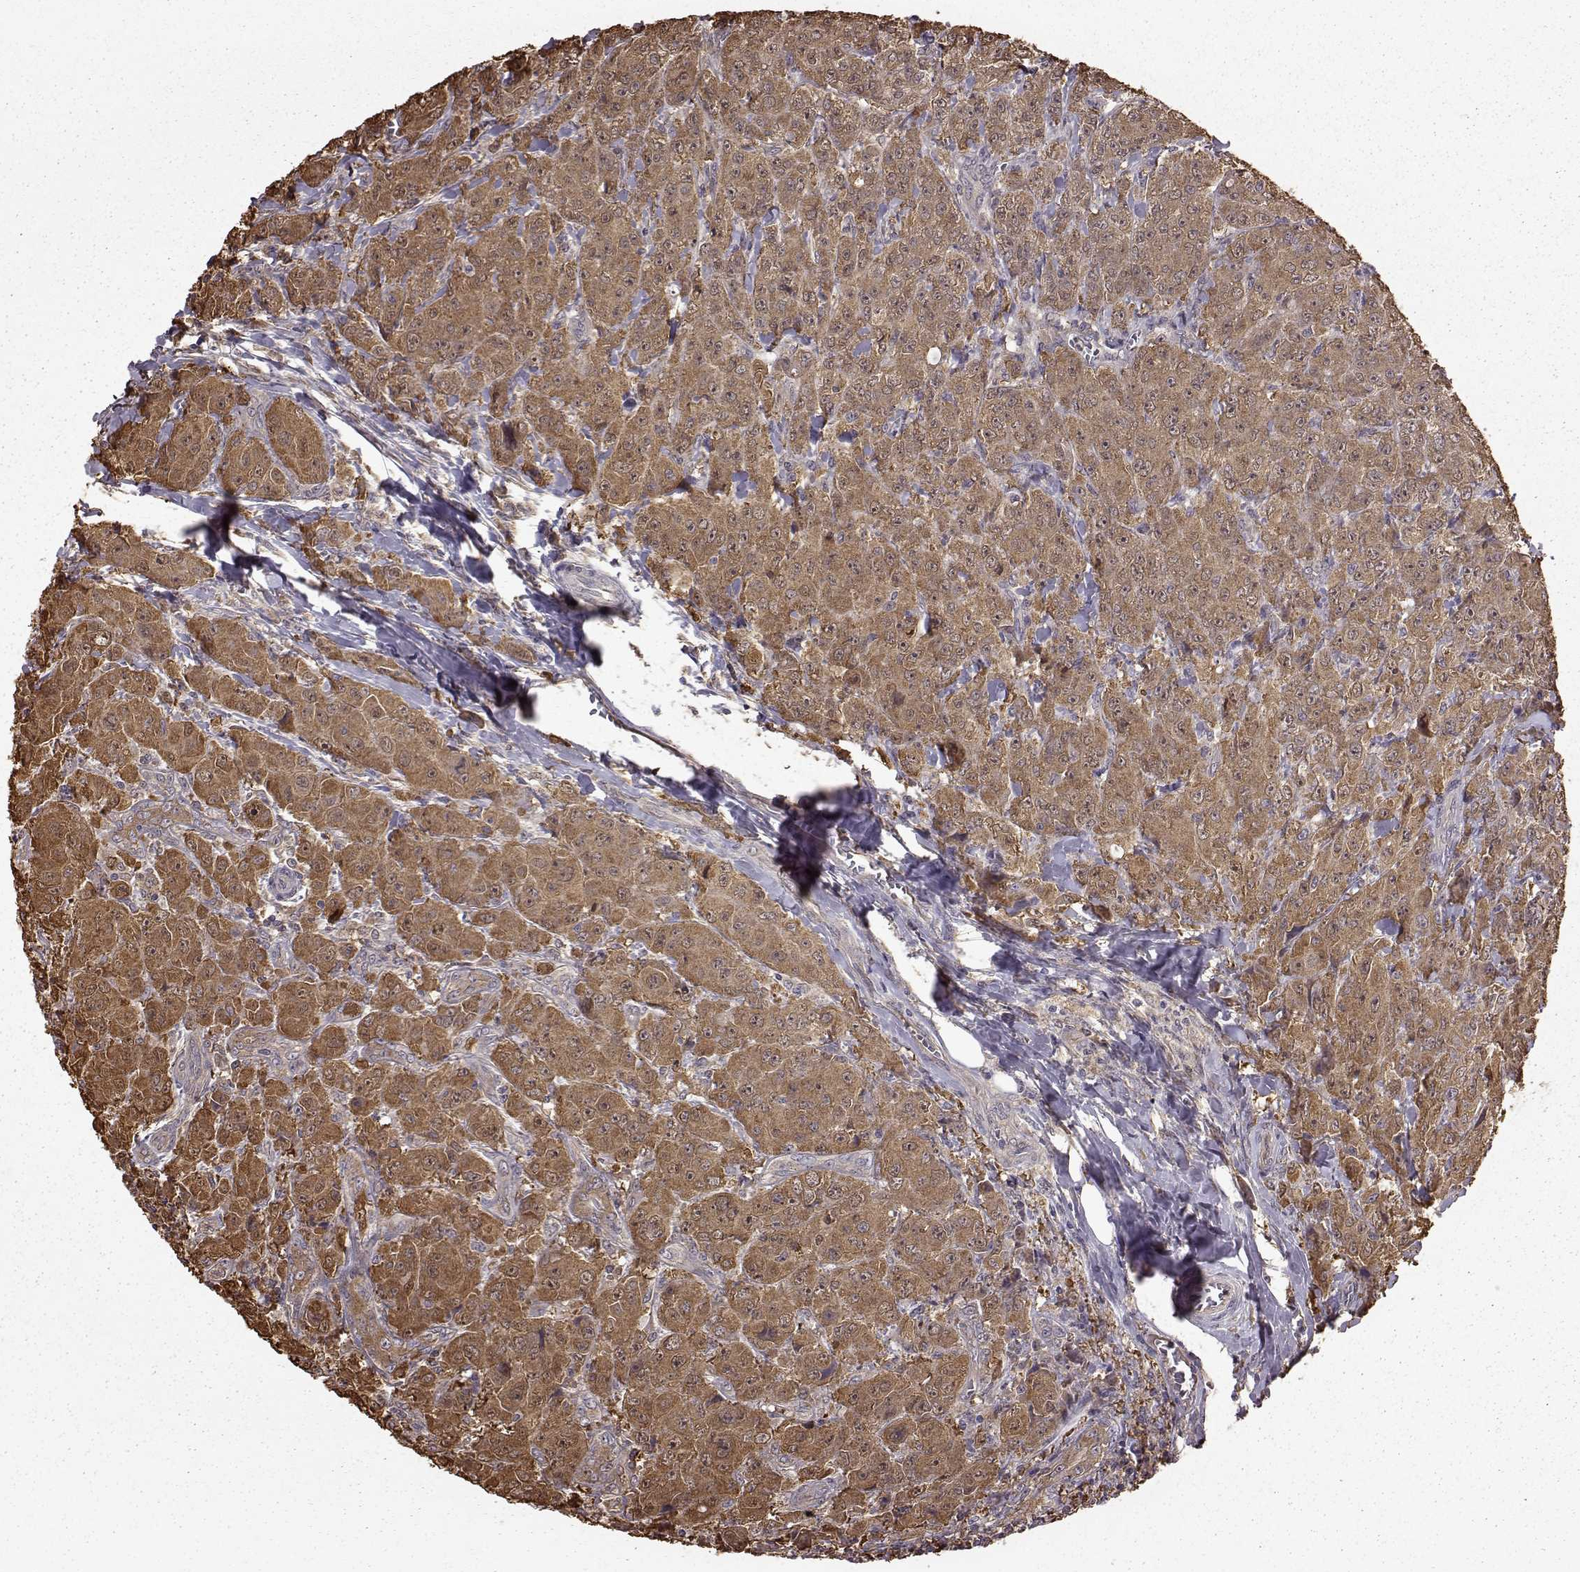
{"staining": {"intensity": "strong", "quantity": ">75%", "location": "cytoplasmic/membranous"}, "tissue": "breast cancer", "cell_type": "Tumor cells", "image_type": "cancer", "snomed": [{"axis": "morphology", "description": "Duct carcinoma"}, {"axis": "topography", "description": "Breast"}], "caption": "Immunohistochemical staining of breast intraductal carcinoma shows strong cytoplasmic/membranous protein staining in about >75% of tumor cells.", "gene": "NME1-NME2", "patient": {"sex": "female", "age": 43}}